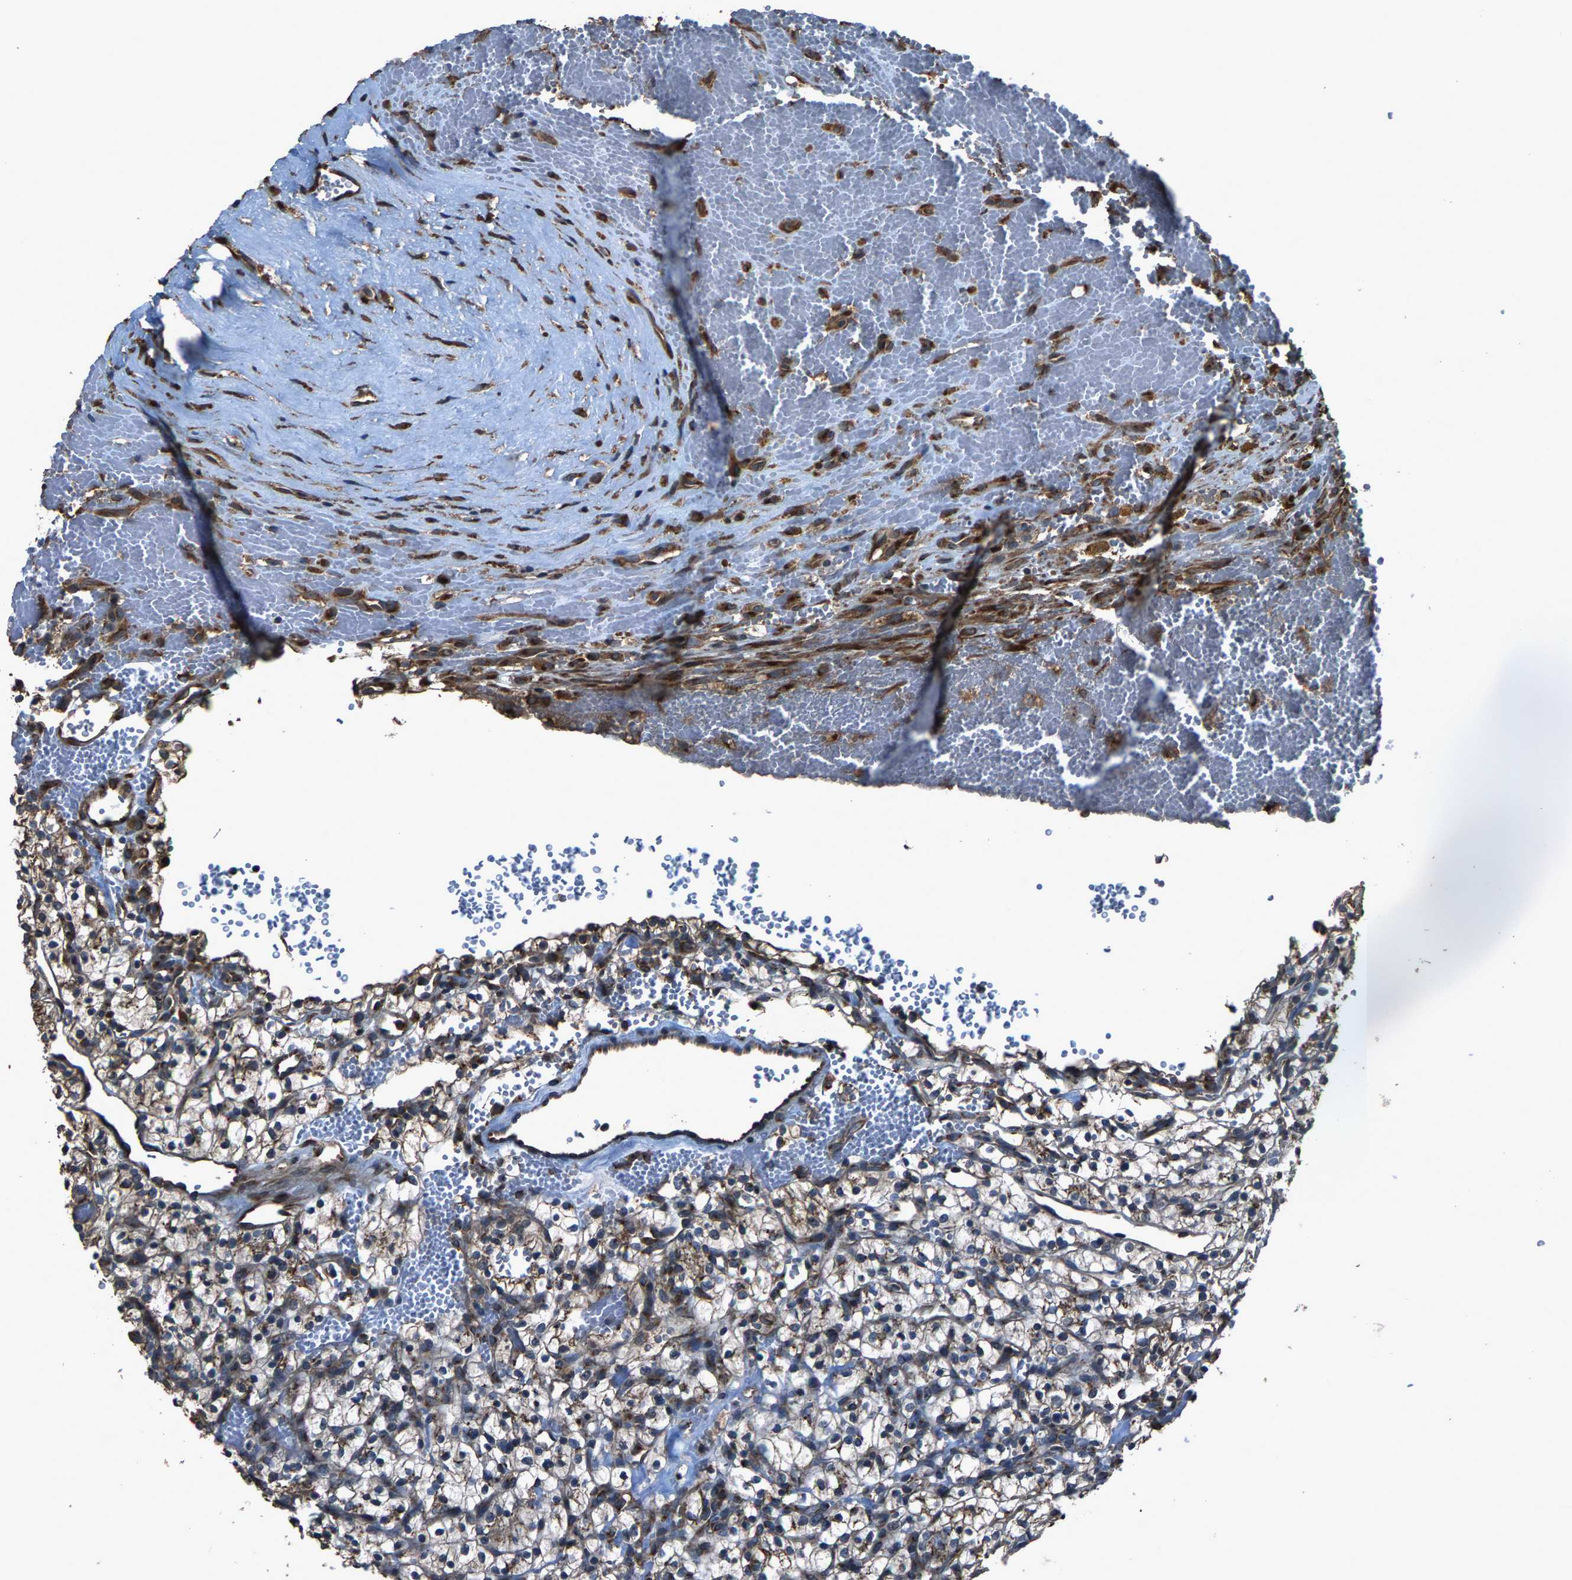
{"staining": {"intensity": "weak", "quantity": "25%-75%", "location": "cytoplasmic/membranous"}, "tissue": "renal cancer", "cell_type": "Tumor cells", "image_type": "cancer", "snomed": [{"axis": "morphology", "description": "Adenocarcinoma, NOS"}, {"axis": "topography", "description": "Kidney"}], "caption": "Weak cytoplasmic/membranous expression for a protein is identified in approximately 25%-75% of tumor cells of renal cancer using immunohistochemistry (IHC).", "gene": "SLC38A10", "patient": {"sex": "female", "age": 57}}